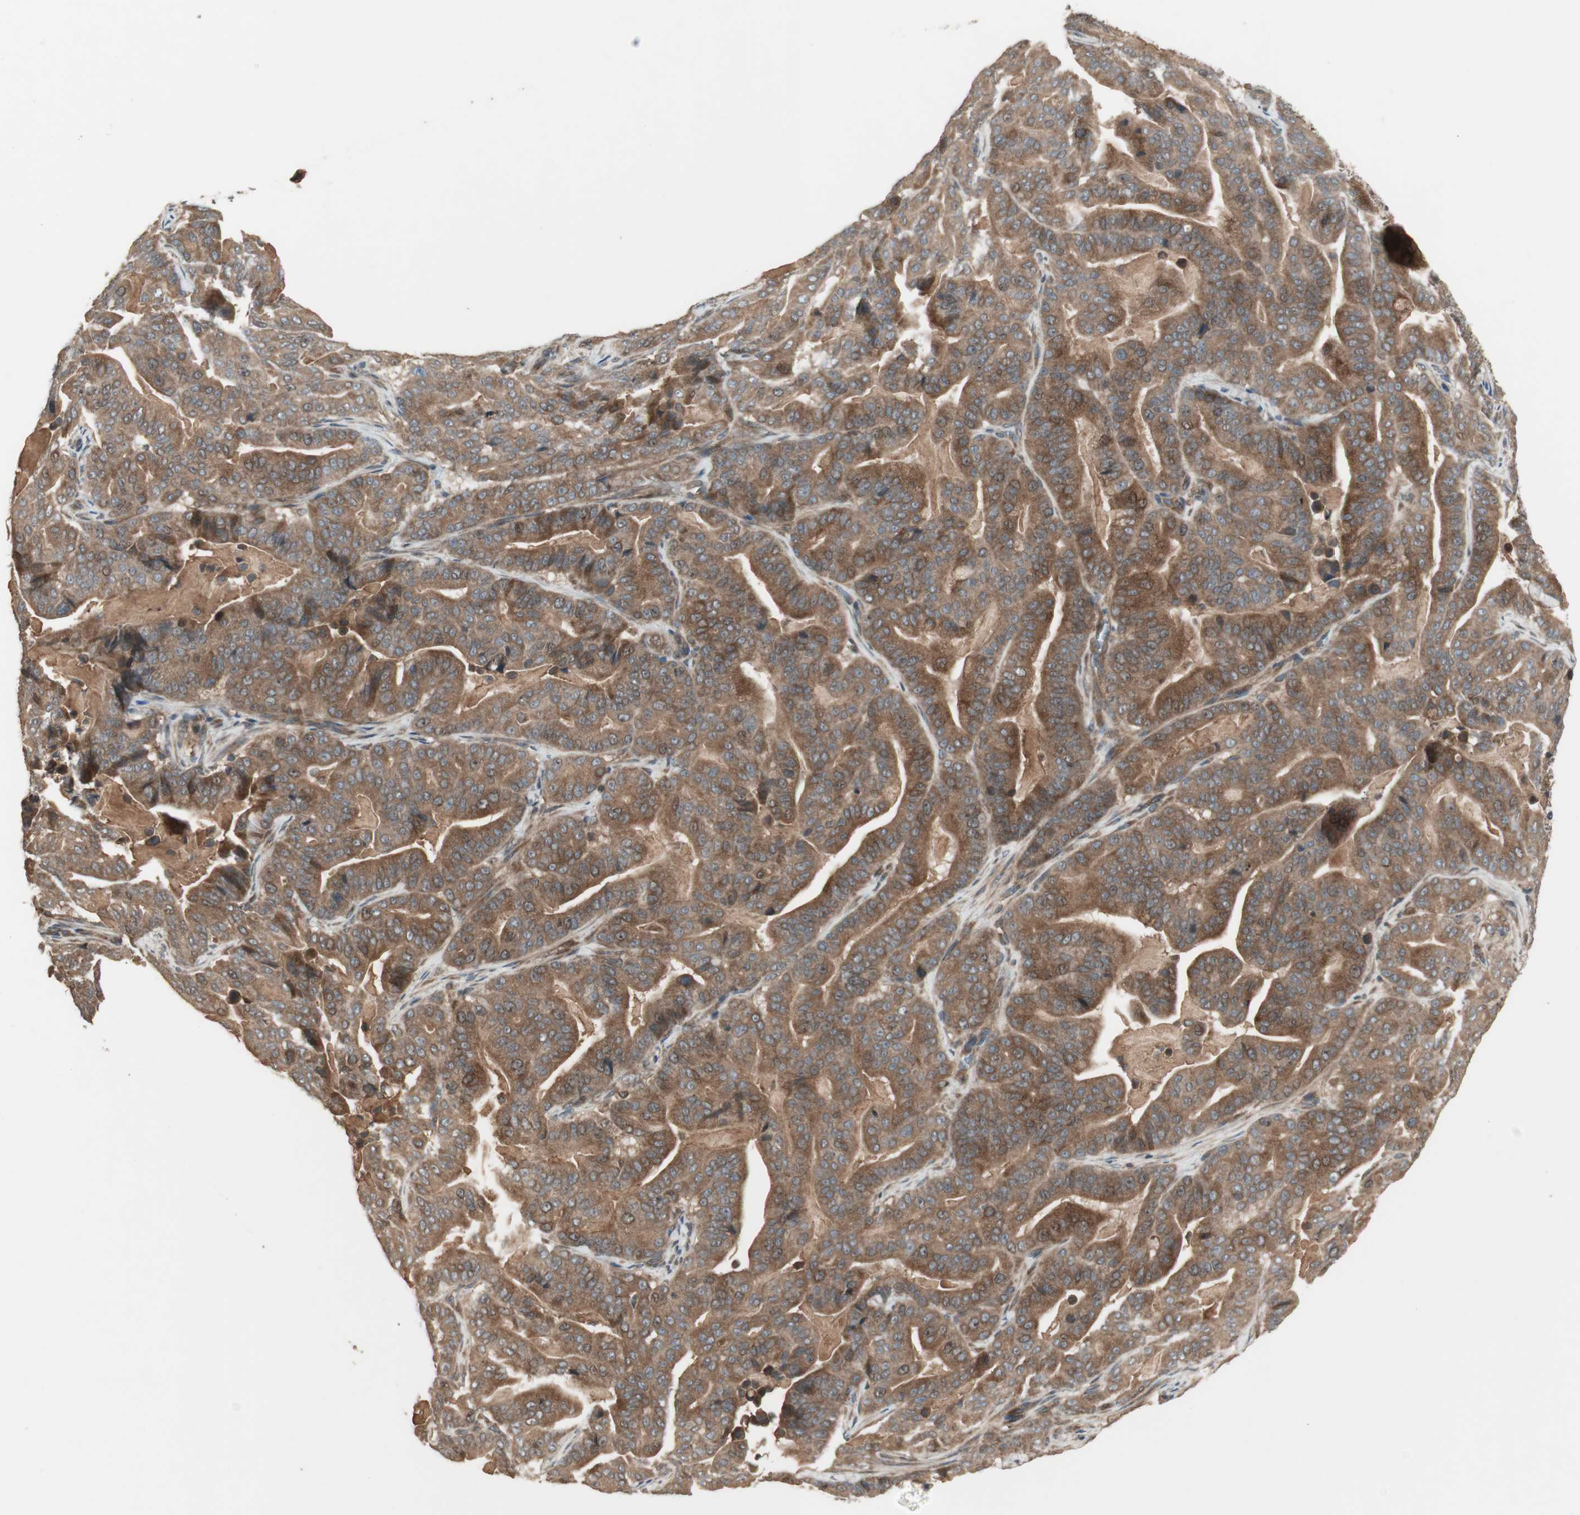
{"staining": {"intensity": "strong", "quantity": ">75%", "location": "cytoplasmic/membranous"}, "tissue": "pancreatic cancer", "cell_type": "Tumor cells", "image_type": "cancer", "snomed": [{"axis": "morphology", "description": "Adenocarcinoma, NOS"}, {"axis": "topography", "description": "Pancreas"}], "caption": "Protein expression analysis of human pancreatic cancer (adenocarcinoma) reveals strong cytoplasmic/membranous staining in approximately >75% of tumor cells.", "gene": "ATP6AP2", "patient": {"sex": "male", "age": 63}}